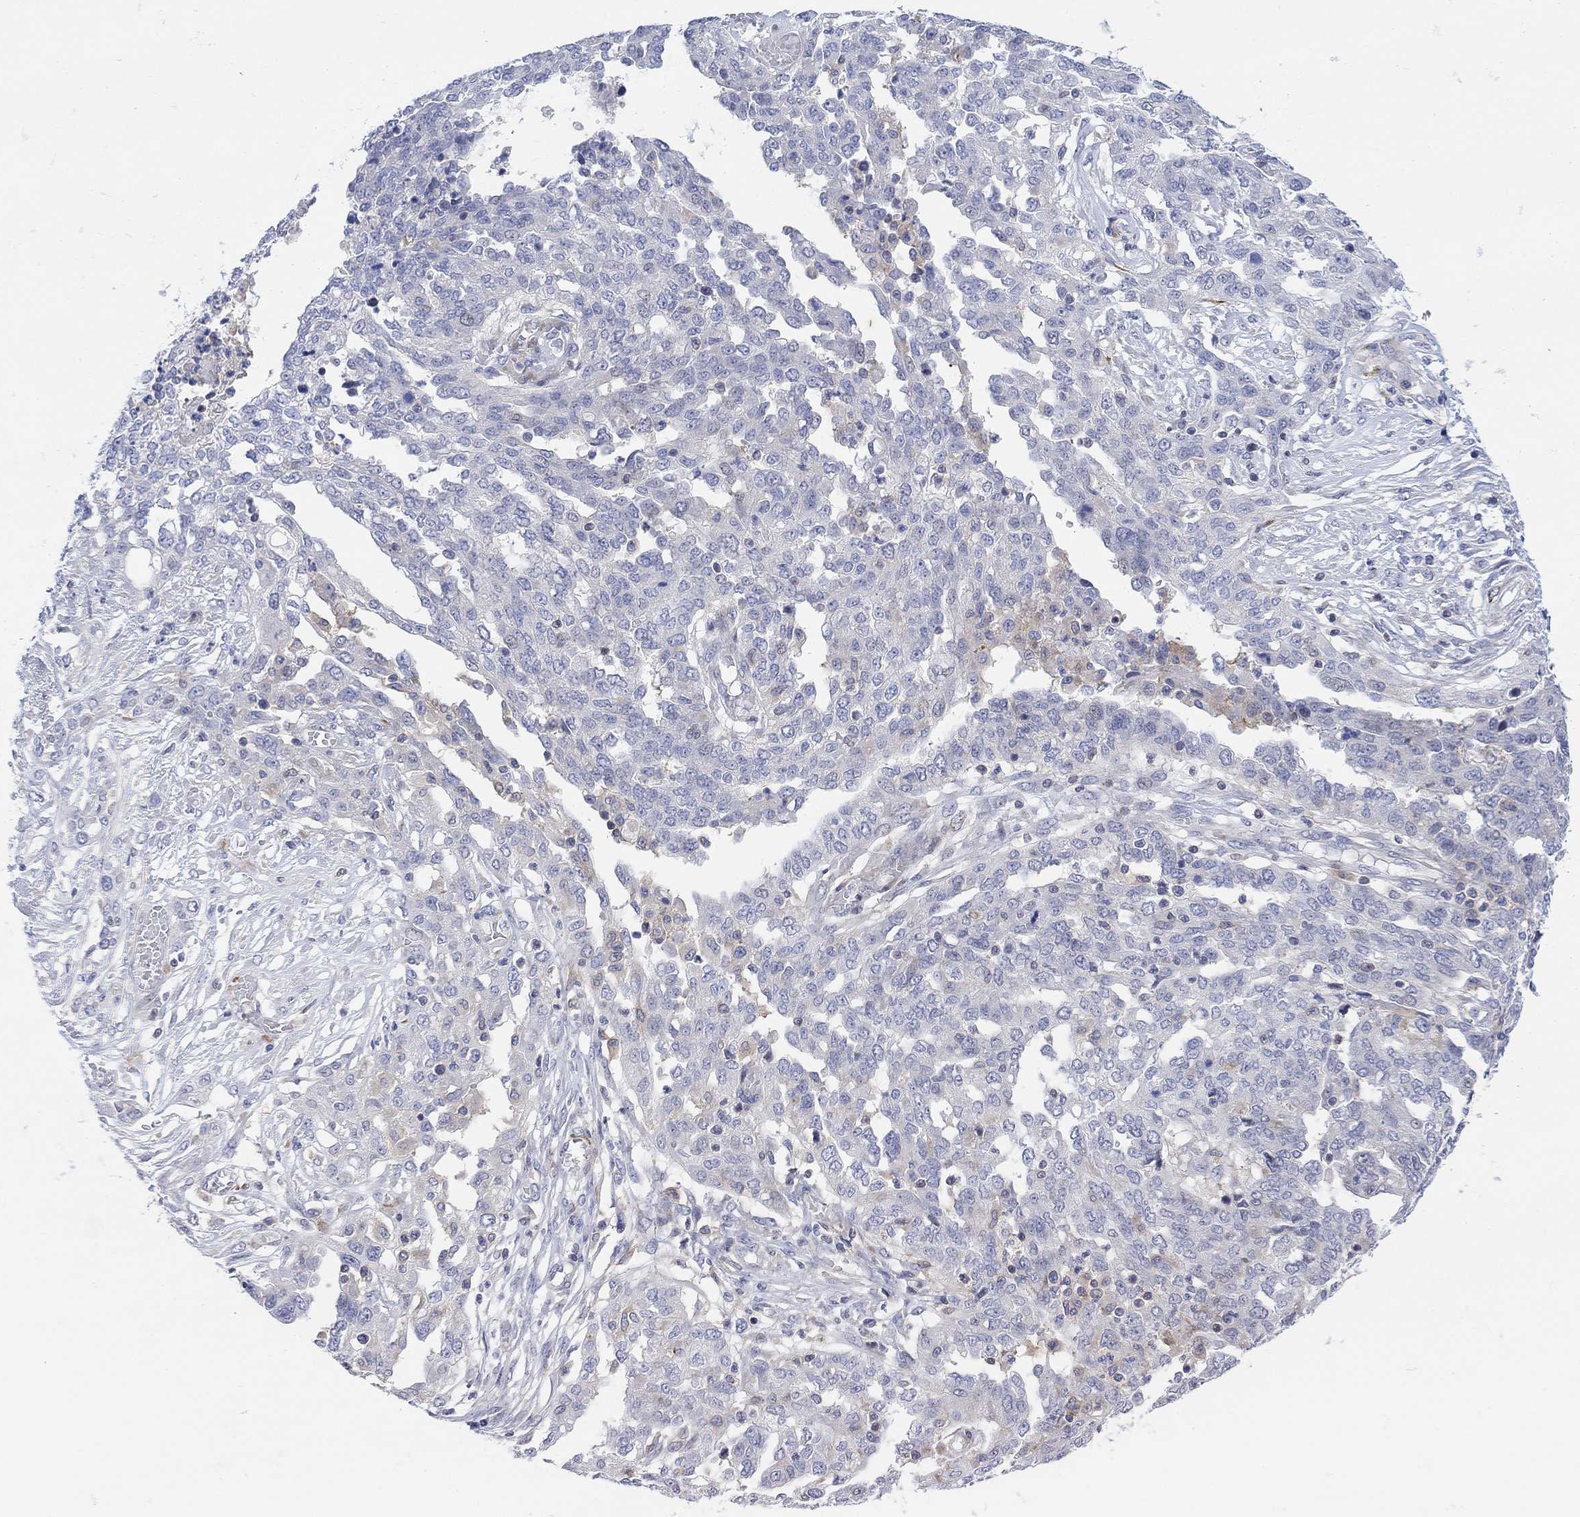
{"staining": {"intensity": "negative", "quantity": "none", "location": "none"}, "tissue": "ovarian cancer", "cell_type": "Tumor cells", "image_type": "cancer", "snomed": [{"axis": "morphology", "description": "Cystadenocarcinoma, serous, NOS"}, {"axis": "topography", "description": "Ovary"}], "caption": "There is no significant positivity in tumor cells of ovarian cancer. (DAB immunohistochemistry (IHC), high magnification).", "gene": "ARSK", "patient": {"sex": "female", "age": 67}}